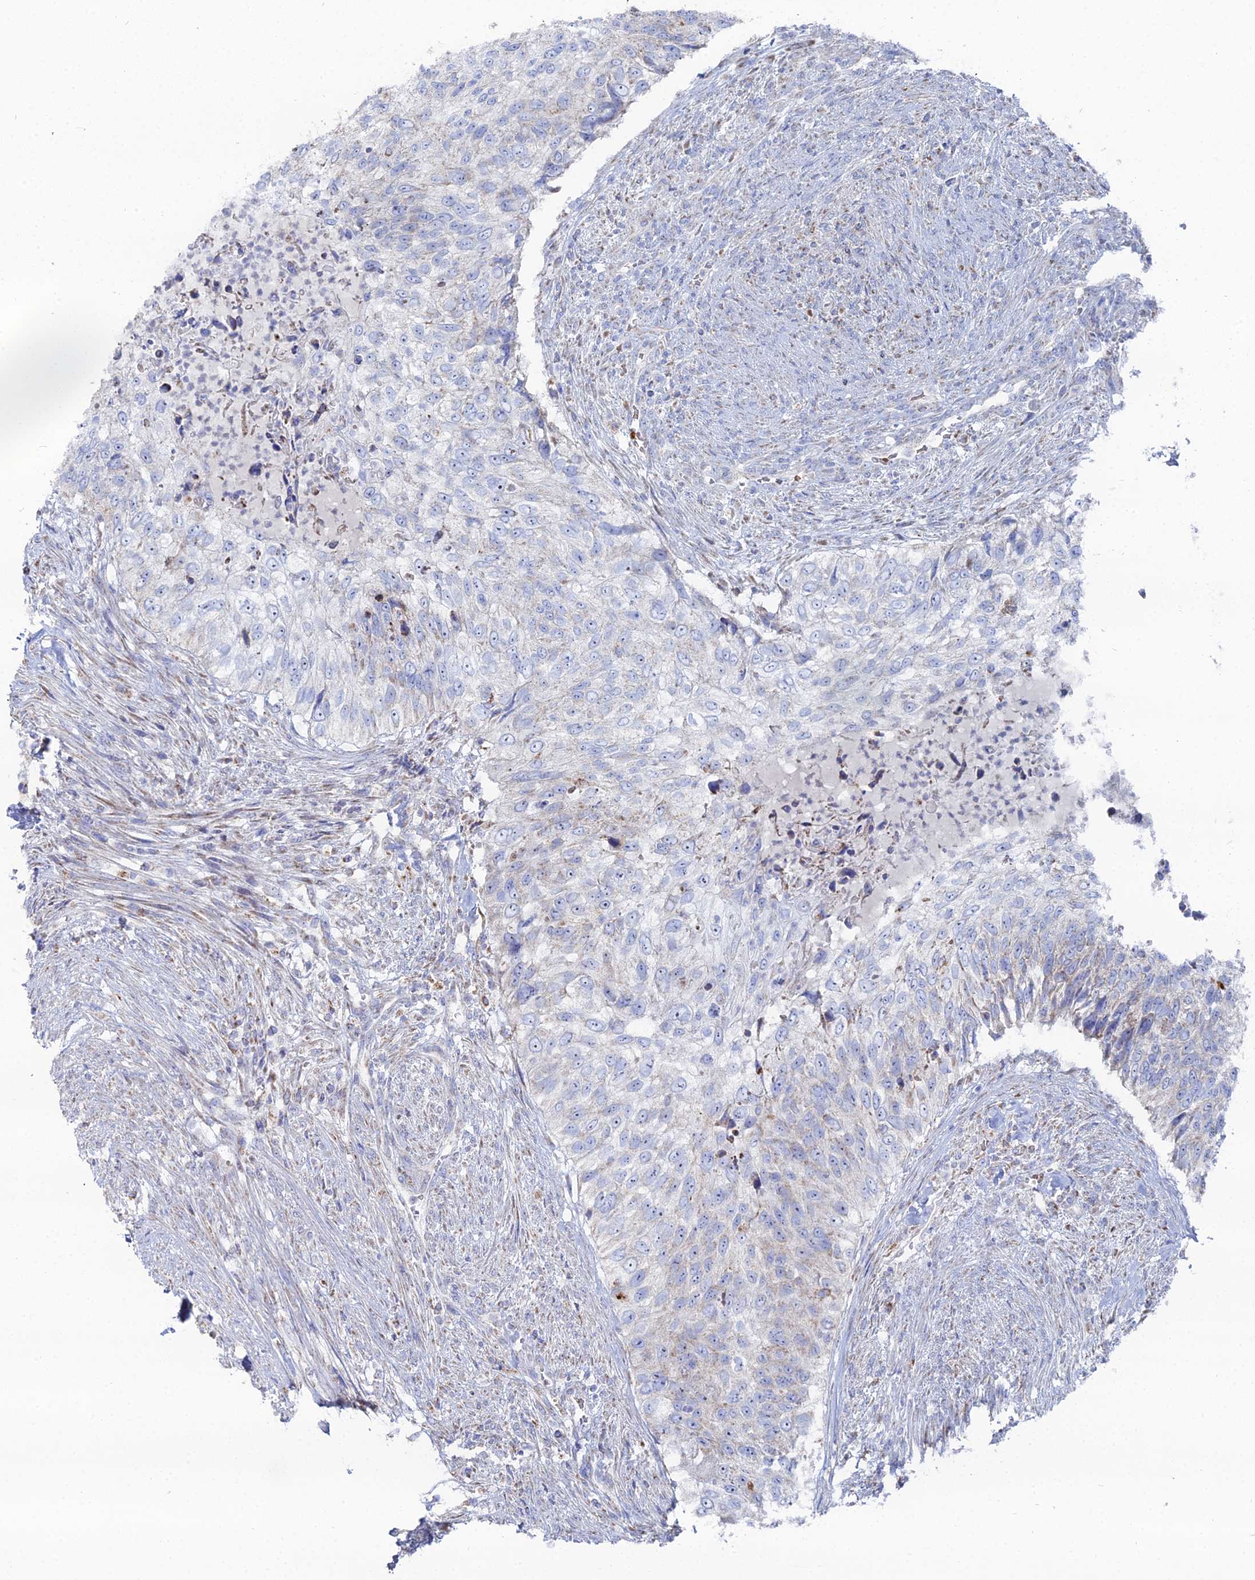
{"staining": {"intensity": "weak", "quantity": "<25%", "location": "cytoplasmic/membranous"}, "tissue": "urothelial cancer", "cell_type": "Tumor cells", "image_type": "cancer", "snomed": [{"axis": "morphology", "description": "Urothelial carcinoma, High grade"}, {"axis": "topography", "description": "Urinary bladder"}], "caption": "DAB (3,3'-diaminobenzidine) immunohistochemical staining of human high-grade urothelial carcinoma exhibits no significant positivity in tumor cells.", "gene": "MPC1", "patient": {"sex": "female", "age": 60}}